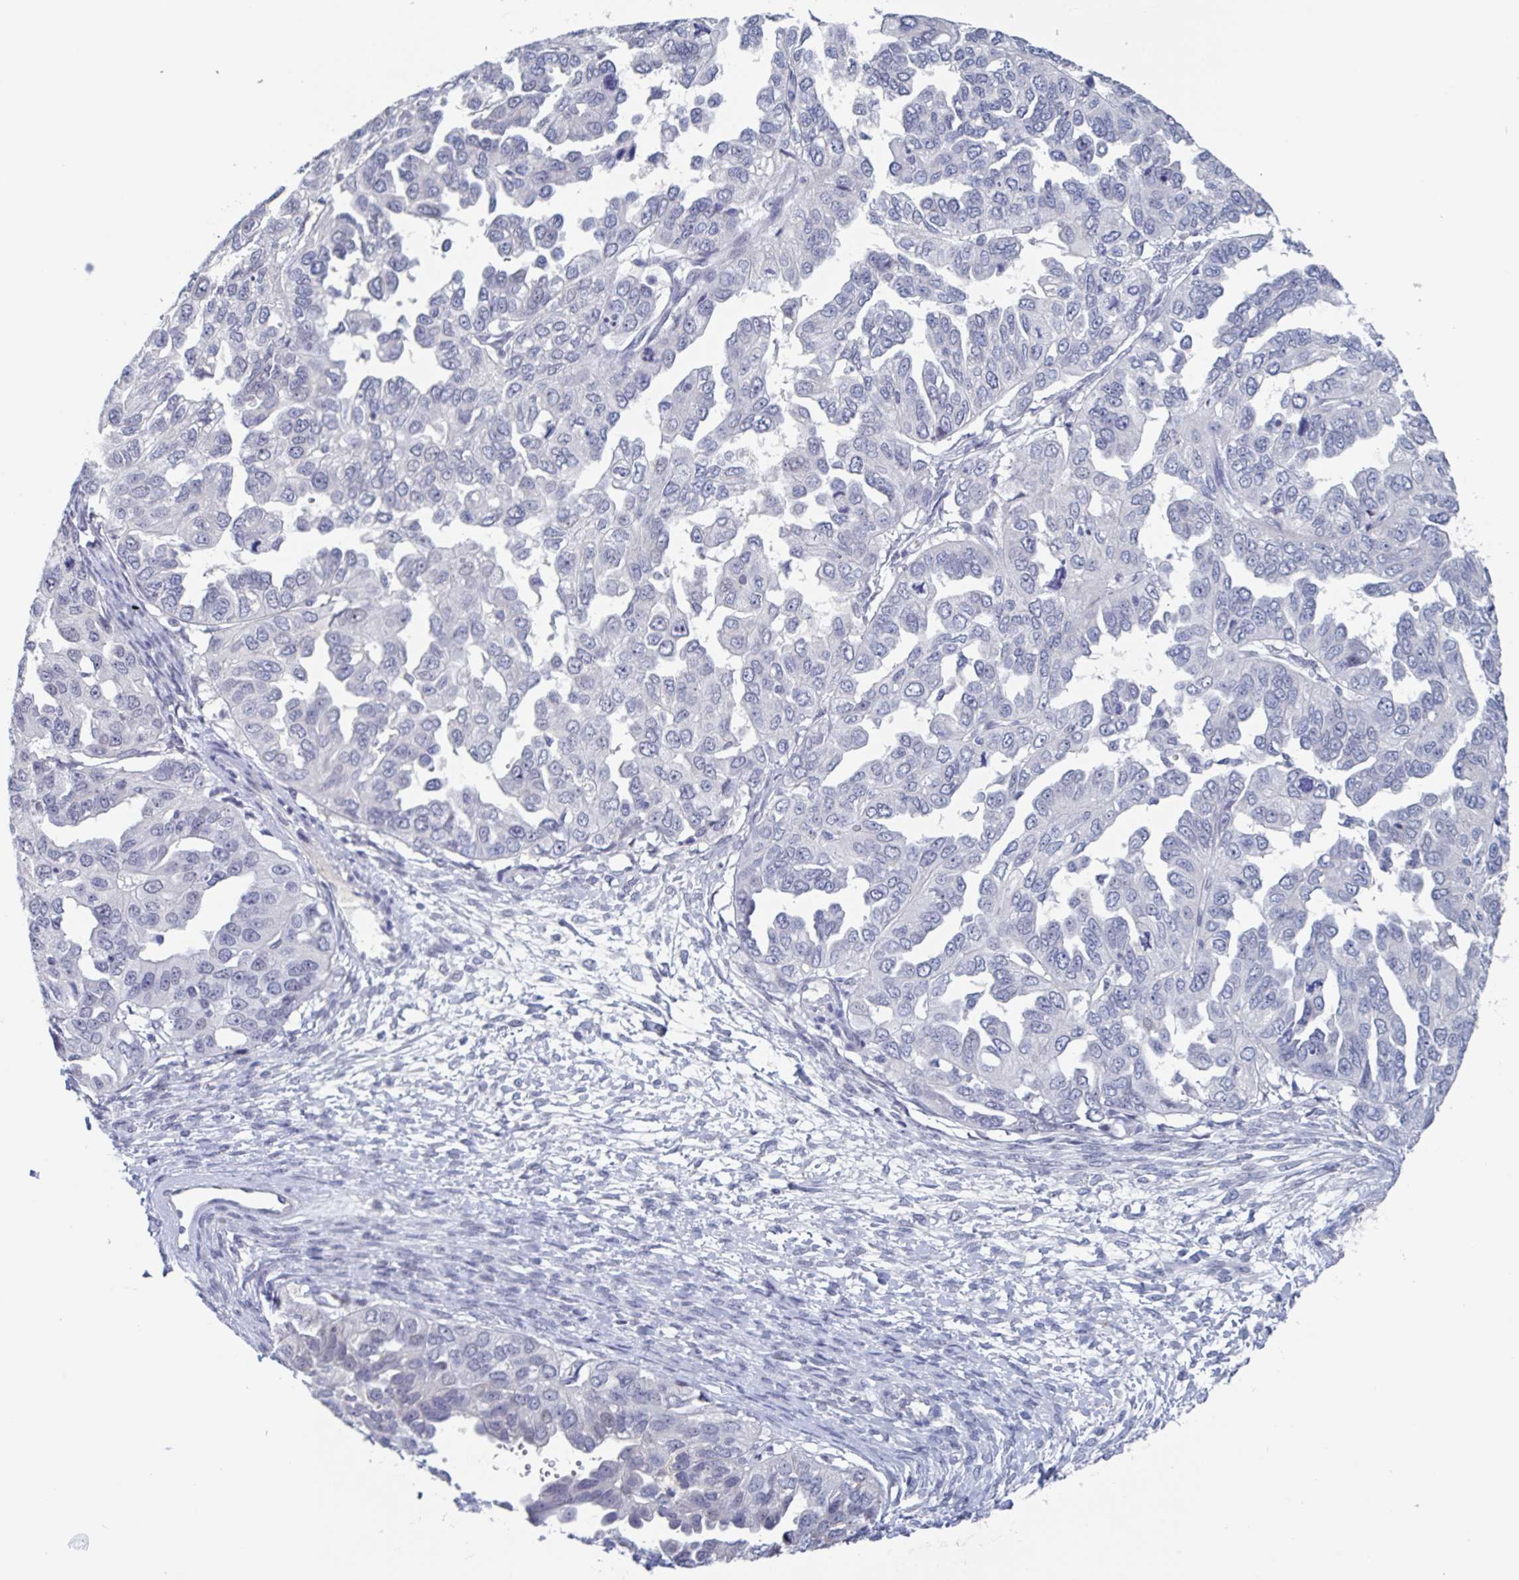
{"staining": {"intensity": "negative", "quantity": "none", "location": "none"}, "tissue": "ovarian cancer", "cell_type": "Tumor cells", "image_type": "cancer", "snomed": [{"axis": "morphology", "description": "Cystadenocarcinoma, serous, NOS"}, {"axis": "topography", "description": "Ovary"}], "caption": "DAB (3,3'-diaminobenzidine) immunohistochemical staining of ovarian cancer (serous cystadenocarcinoma) demonstrates no significant positivity in tumor cells.", "gene": "KDM4D", "patient": {"sex": "female", "age": 53}}